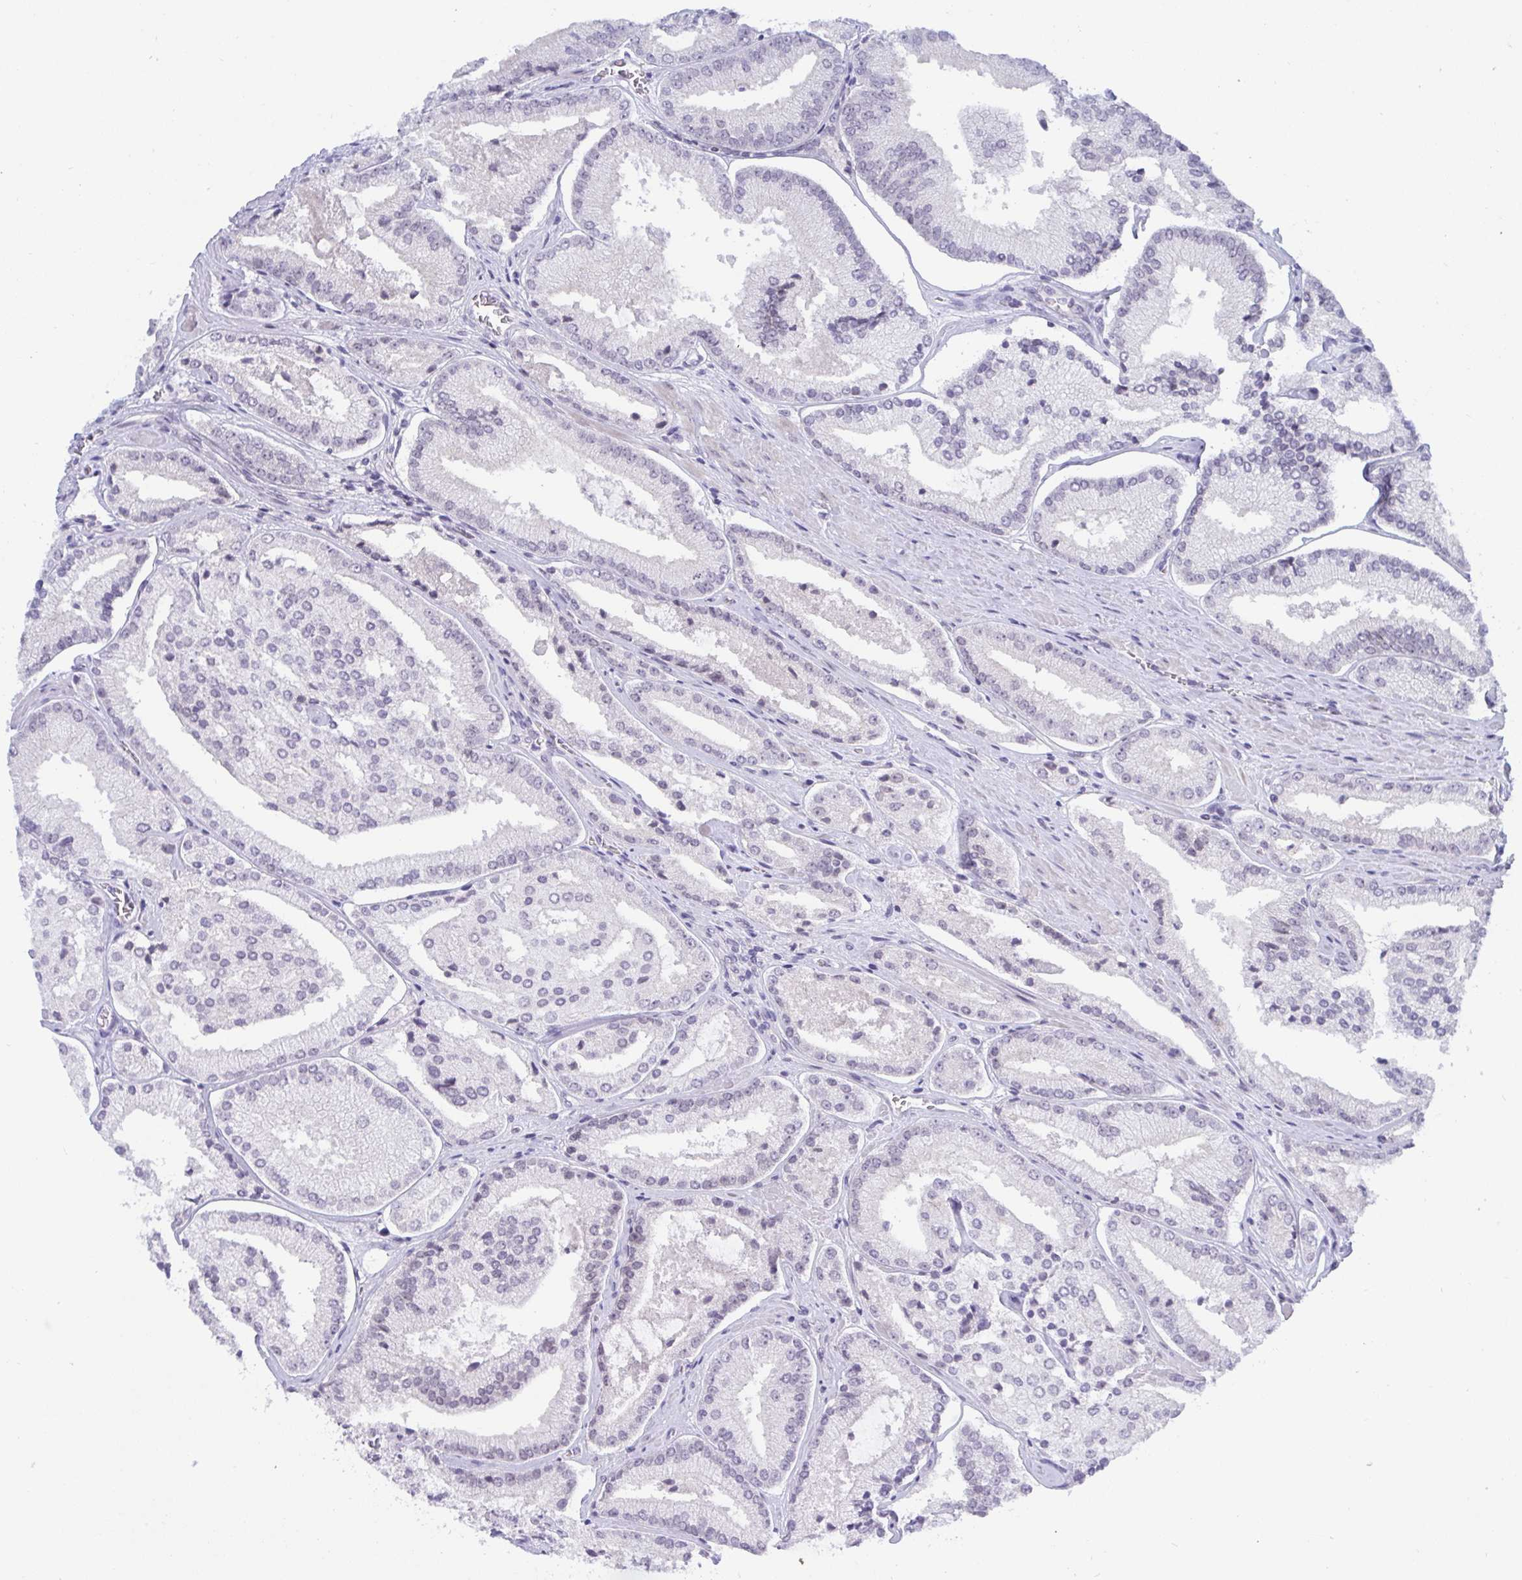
{"staining": {"intensity": "weak", "quantity": "<25%", "location": "nuclear"}, "tissue": "prostate cancer", "cell_type": "Tumor cells", "image_type": "cancer", "snomed": [{"axis": "morphology", "description": "Adenocarcinoma, High grade"}, {"axis": "topography", "description": "Prostate"}], "caption": "The micrograph demonstrates no significant positivity in tumor cells of prostate cancer.", "gene": "BMAL2", "patient": {"sex": "male", "age": 73}}